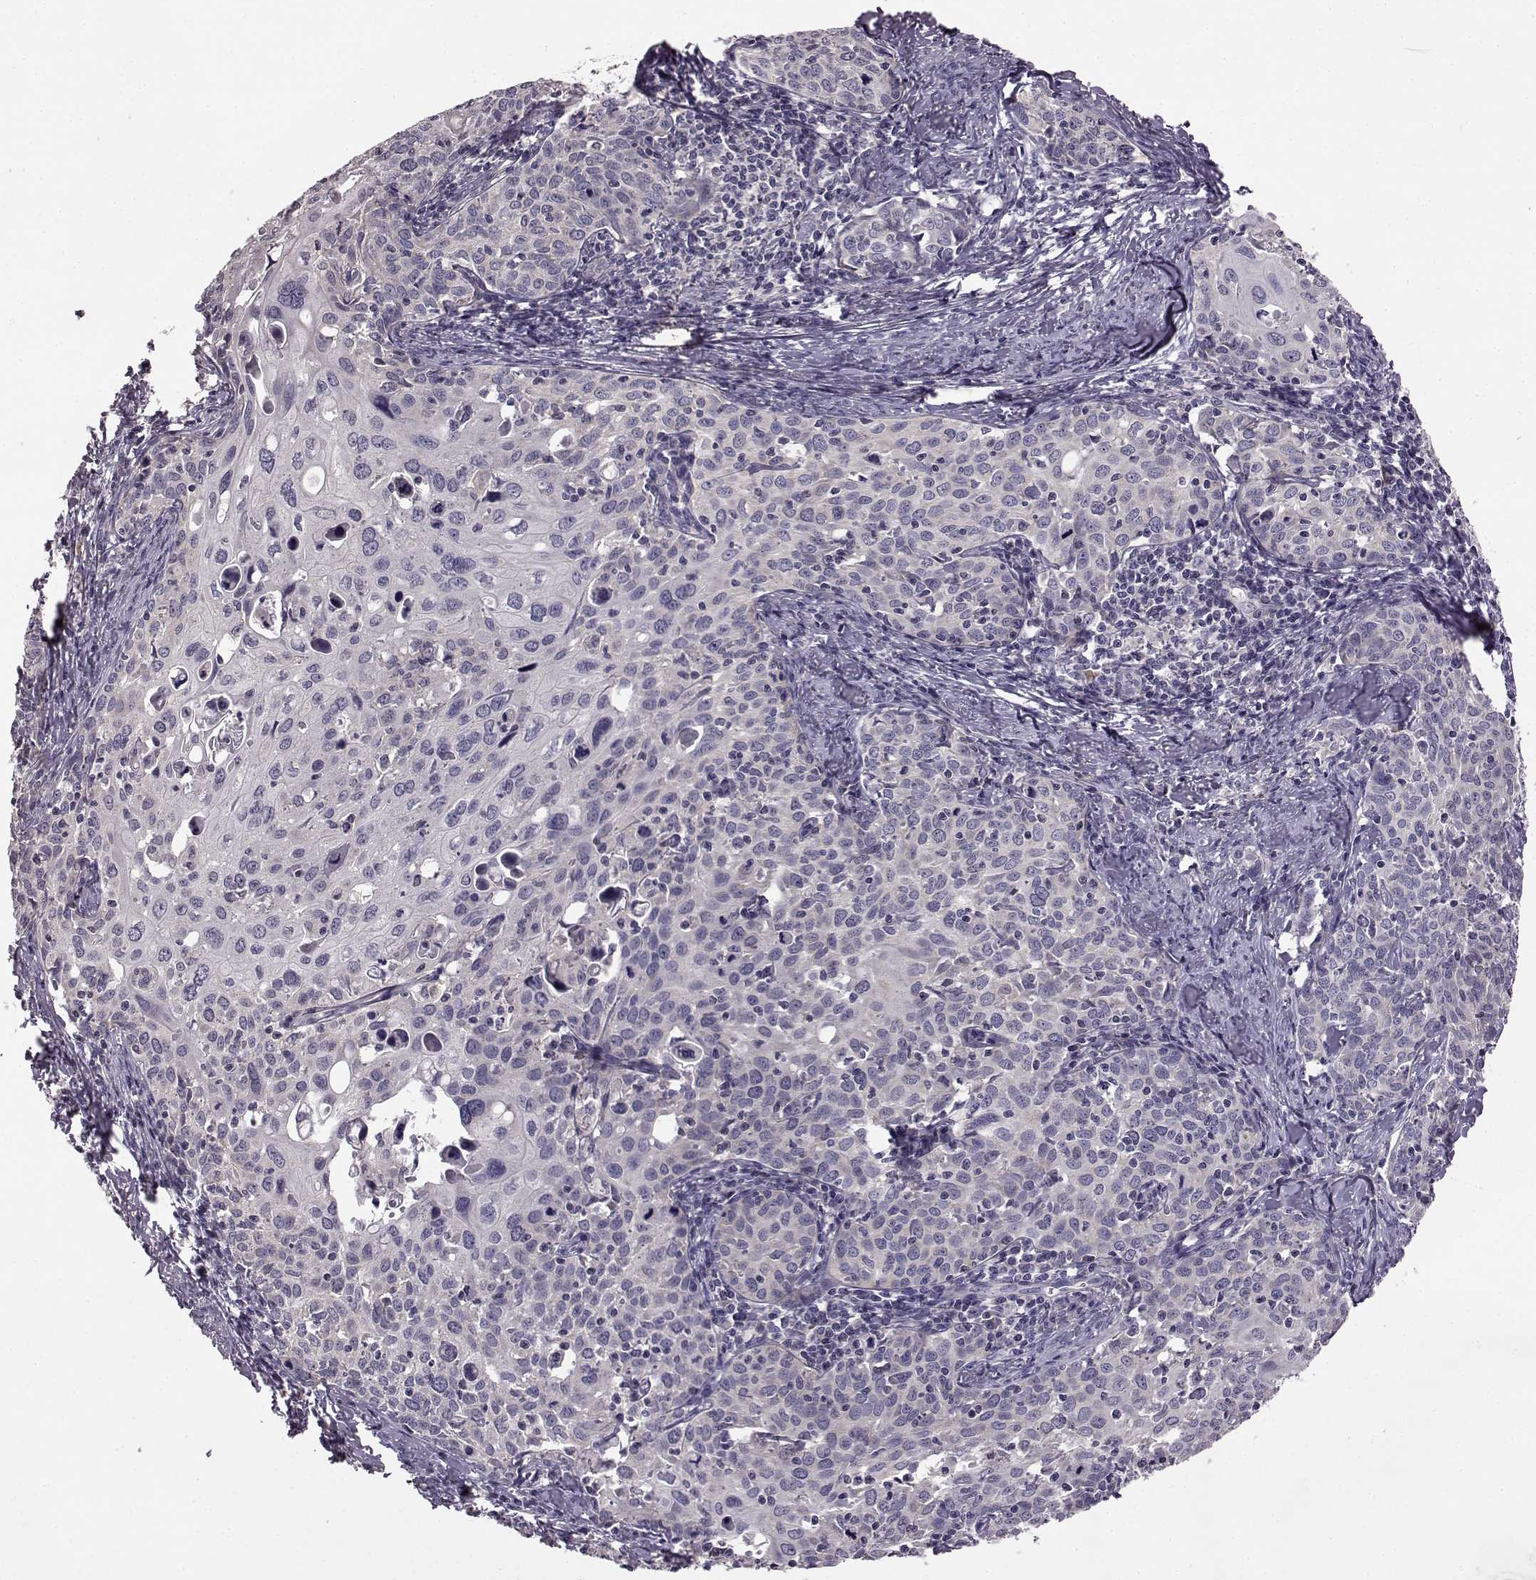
{"staining": {"intensity": "negative", "quantity": "none", "location": "none"}, "tissue": "cervical cancer", "cell_type": "Tumor cells", "image_type": "cancer", "snomed": [{"axis": "morphology", "description": "Squamous cell carcinoma, NOS"}, {"axis": "topography", "description": "Cervix"}], "caption": "Tumor cells show no significant protein positivity in cervical squamous cell carcinoma. Brightfield microscopy of immunohistochemistry stained with DAB (brown) and hematoxylin (blue), captured at high magnification.", "gene": "ADGRG2", "patient": {"sex": "female", "age": 62}}